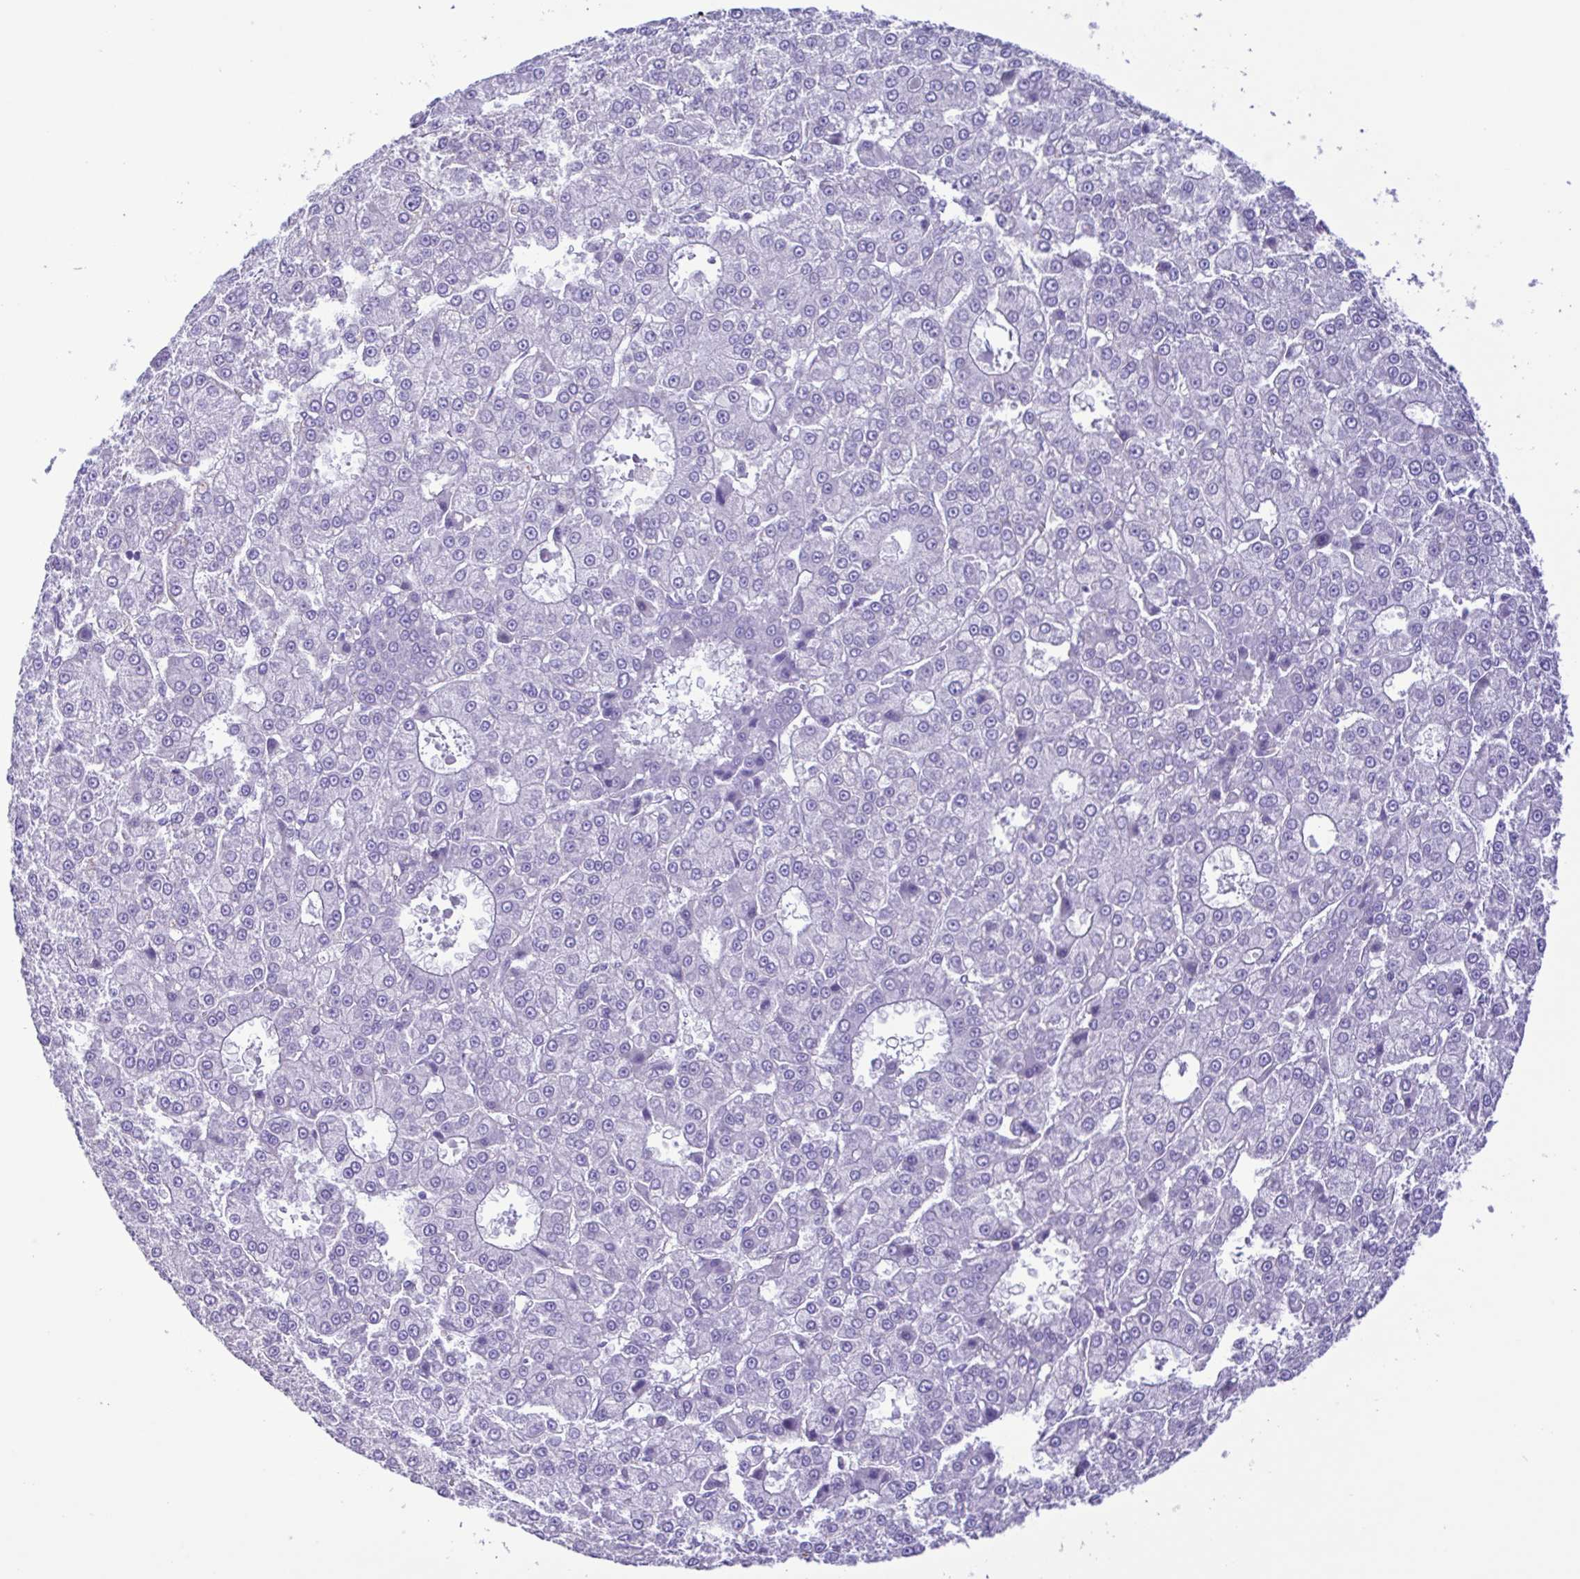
{"staining": {"intensity": "negative", "quantity": "none", "location": "none"}, "tissue": "liver cancer", "cell_type": "Tumor cells", "image_type": "cancer", "snomed": [{"axis": "morphology", "description": "Carcinoma, Hepatocellular, NOS"}, {"axis": "topography", "description": "Liver"}], "caption": "Tumor cells show no significant positivity in hepatocellular carcinoma (liver).", "gene": "CYP17A1", "patient": {"sex": "male", "age": 70}}